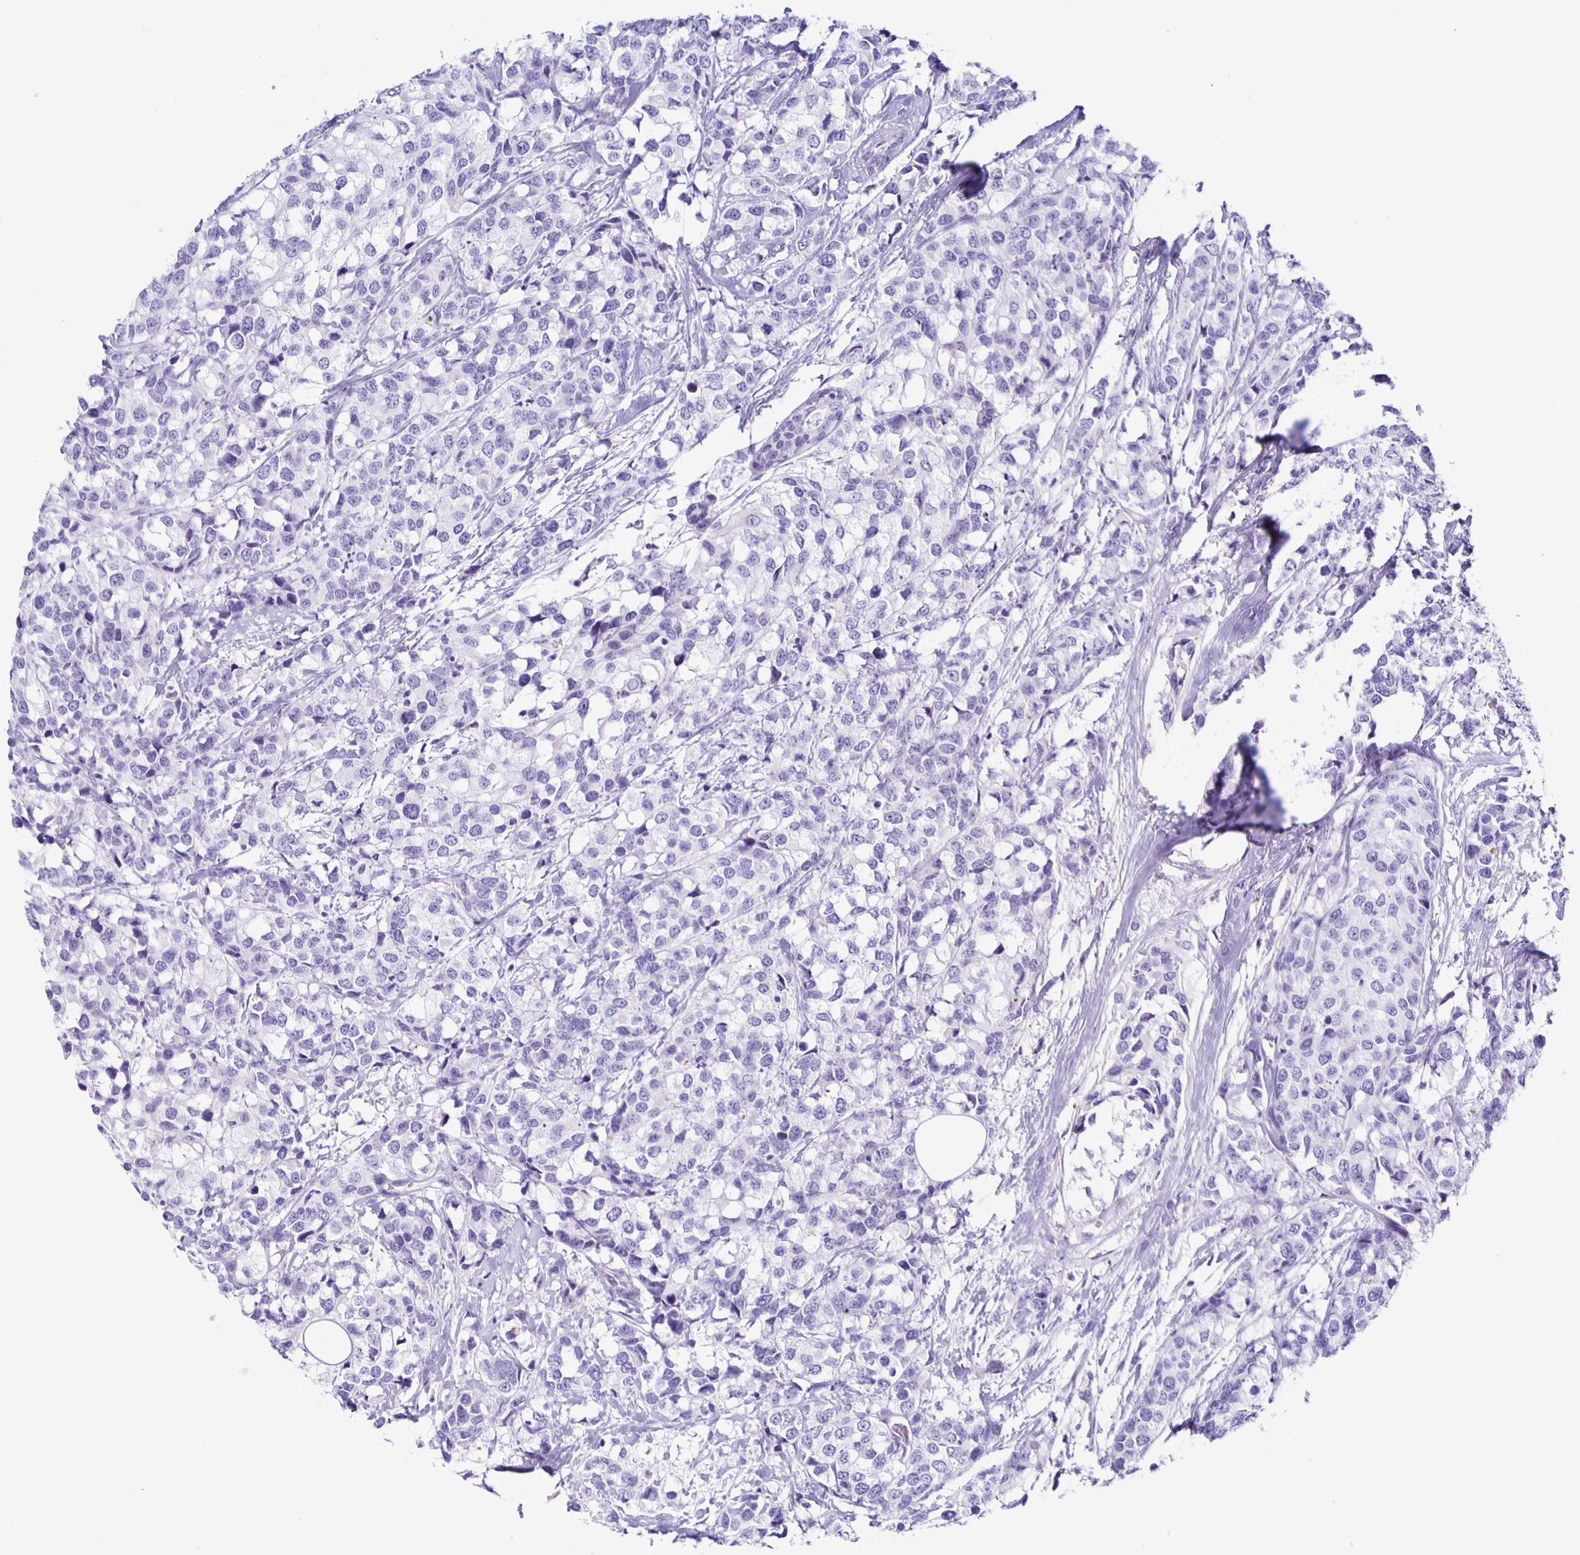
{"staining": {"intensity": "negative", "quantity": "none", "location": "none"}, "tissue": "breast cancer", "cell_type": "Tumor cells", "image_type": "cancer", "snomed": [{"axis": "morphology", "description": "Lobular carcinoma"}, {"axis": "topography", "description": "Breast"}], "caption": "Lobular carcinoma (breast) was stained to show a protein in brown. There is no significant expression in tumor cells.", "gene": "AQP6", "patient": {"sex": "female", "age": 59}}